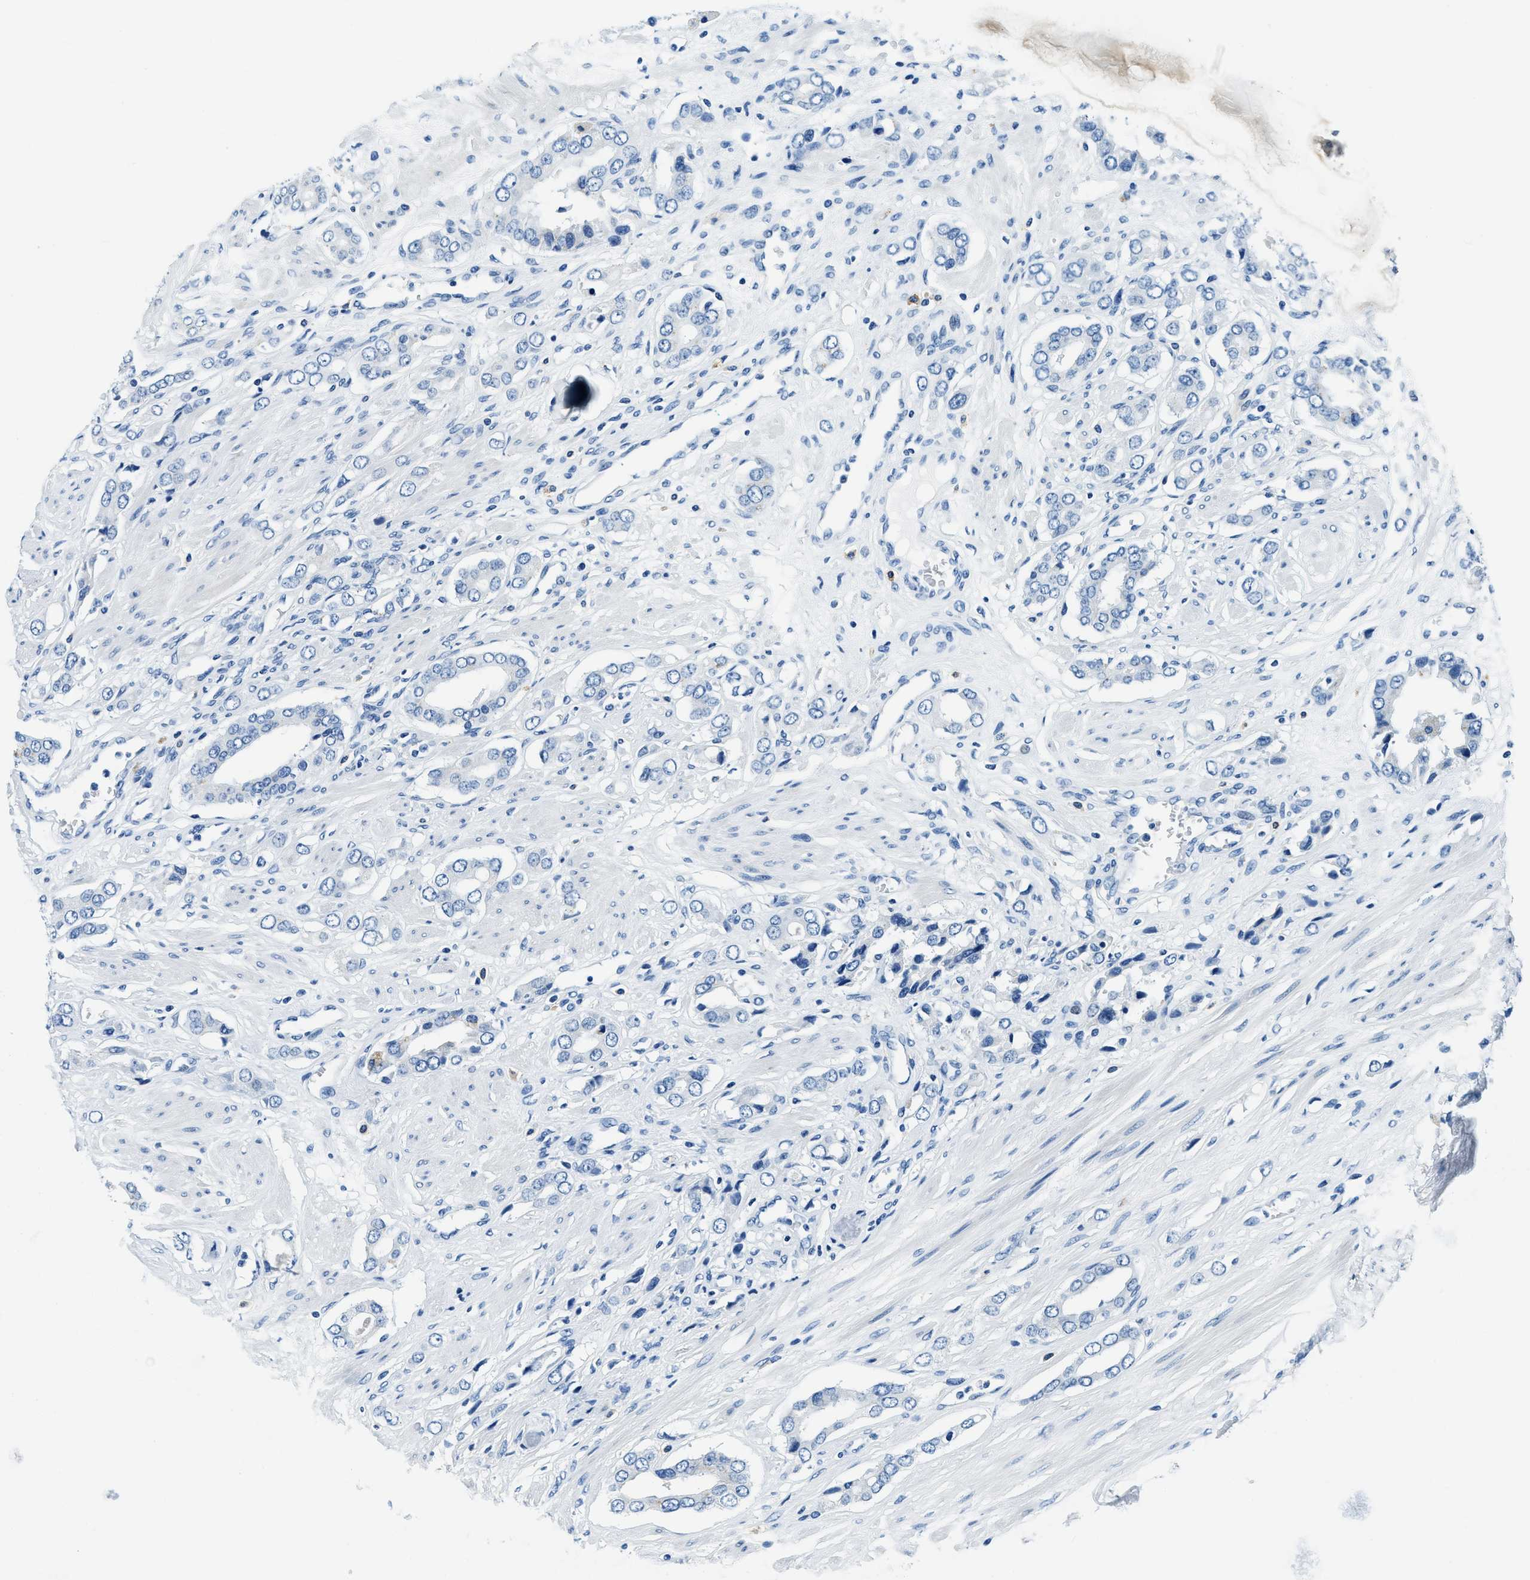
{"staining": {"intensity": "negative", "quantity": "none", "location": "none"}, "tissue": "prostate cancer", "cell_type": "Tumor cells", "image_type": "cancer", "snomed": [{"axis": "morphology", "description": "Adenocarcinoma, High grade"}, {"axis": "topography", "description": "Prostate"}], "caption": "The histopathology image demonstrates no staining of tumor cells in prostate cancer. (Stains: DAB (3,3'-diaminobenzidine) IHC with hematoxylin counter stain, Microscopy: brightfield microscopy at high magnification).", "gene": "UBAC2", "patient": {"sex": "male", "age": 52}}